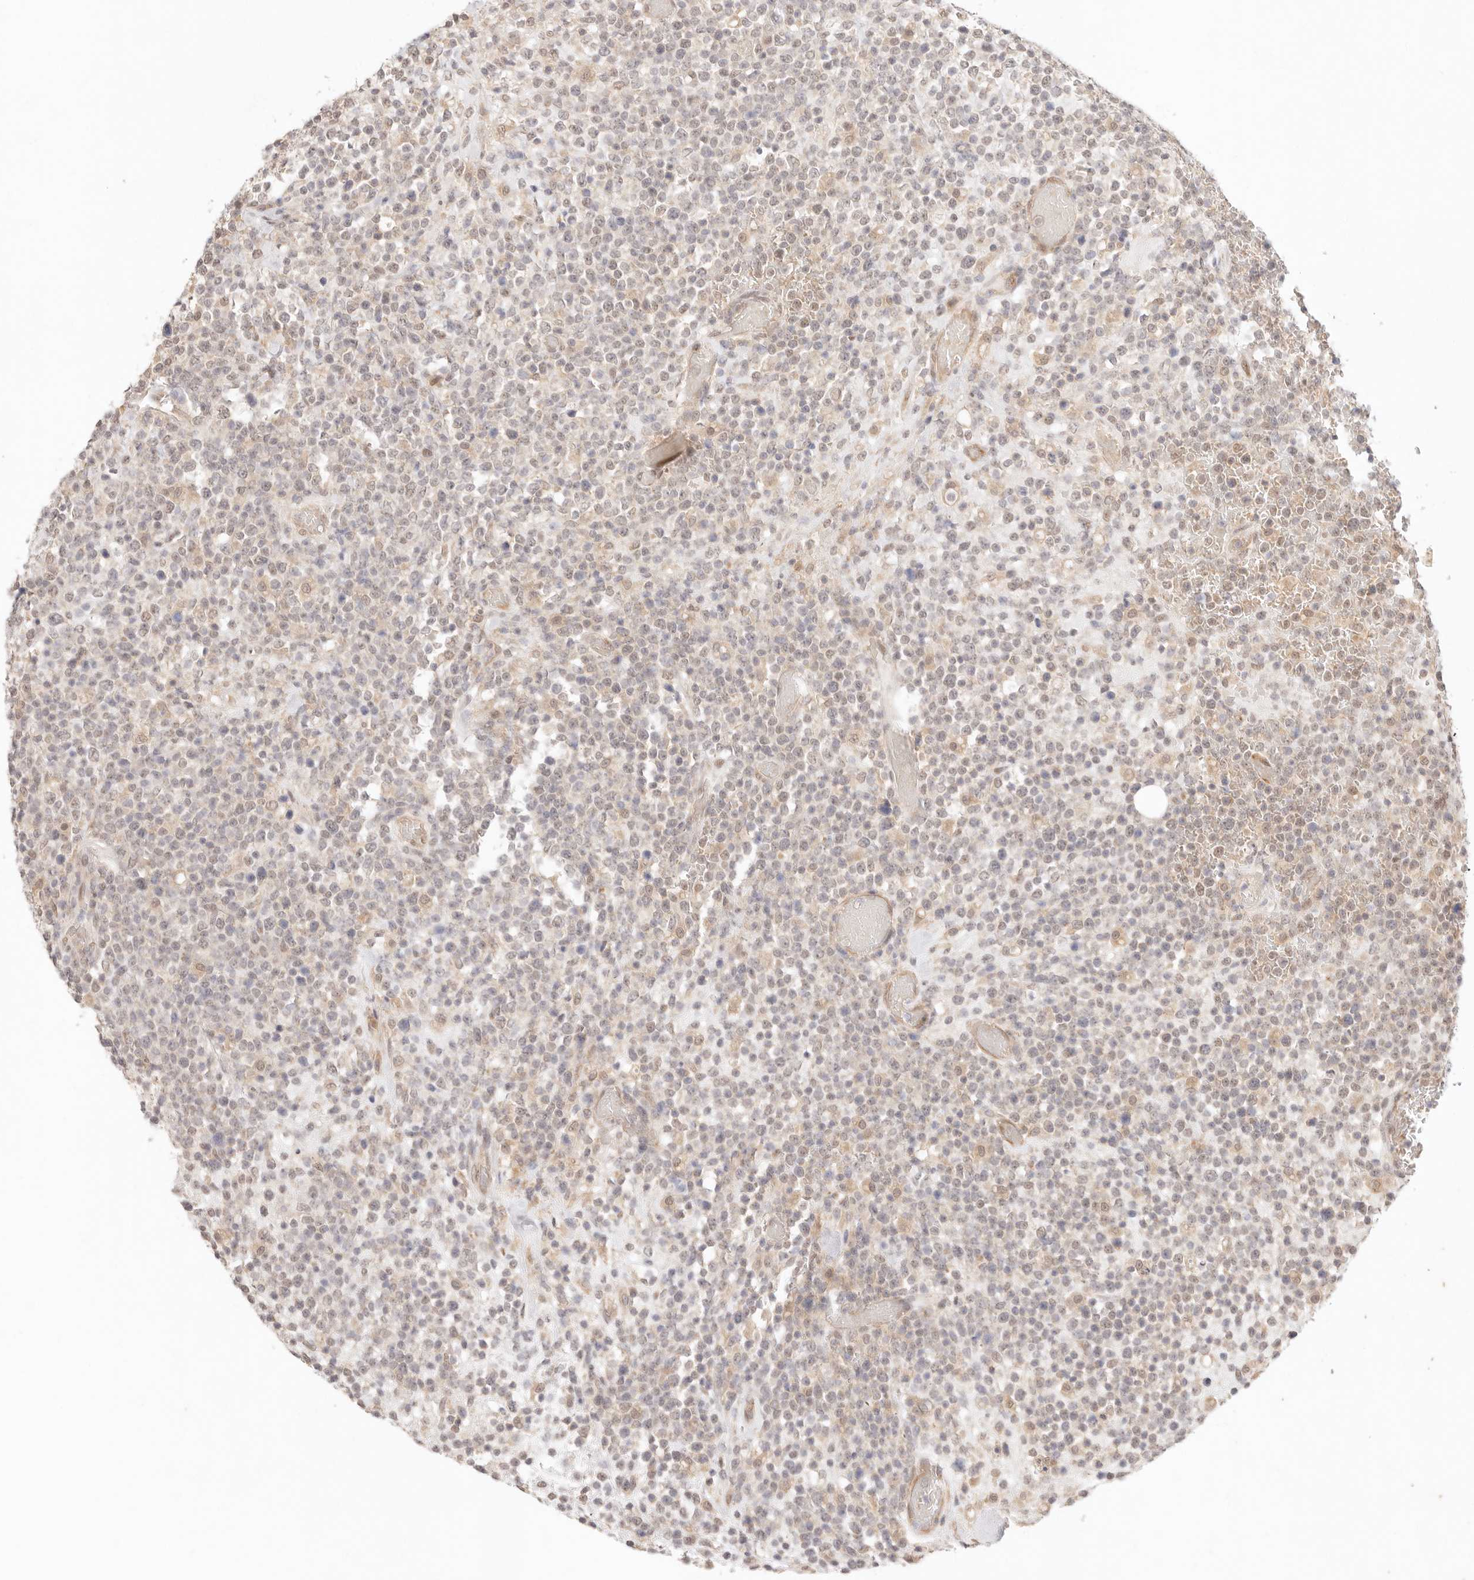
{"staining": {"intensity": "negative", "quantity": "none", "location": "none"}, "tissue": "lymphoma", "cell_type": "Tumor cells", "image_type": "cancer", "snomed": [{"axis": "morphology", "description": "Malignant lymphoma, non-Hodgkin's type, High grade"}, {"axis": "topography", "description": "Colon"}], "caption": "This is an immunohistochemistry micrograph of high-grade malignant lymphoma, non-Hodgkin's type. There is no positivity in tumor cells.", "gene": "GPR156", "patient": {"sex": "female", "age": 53}}